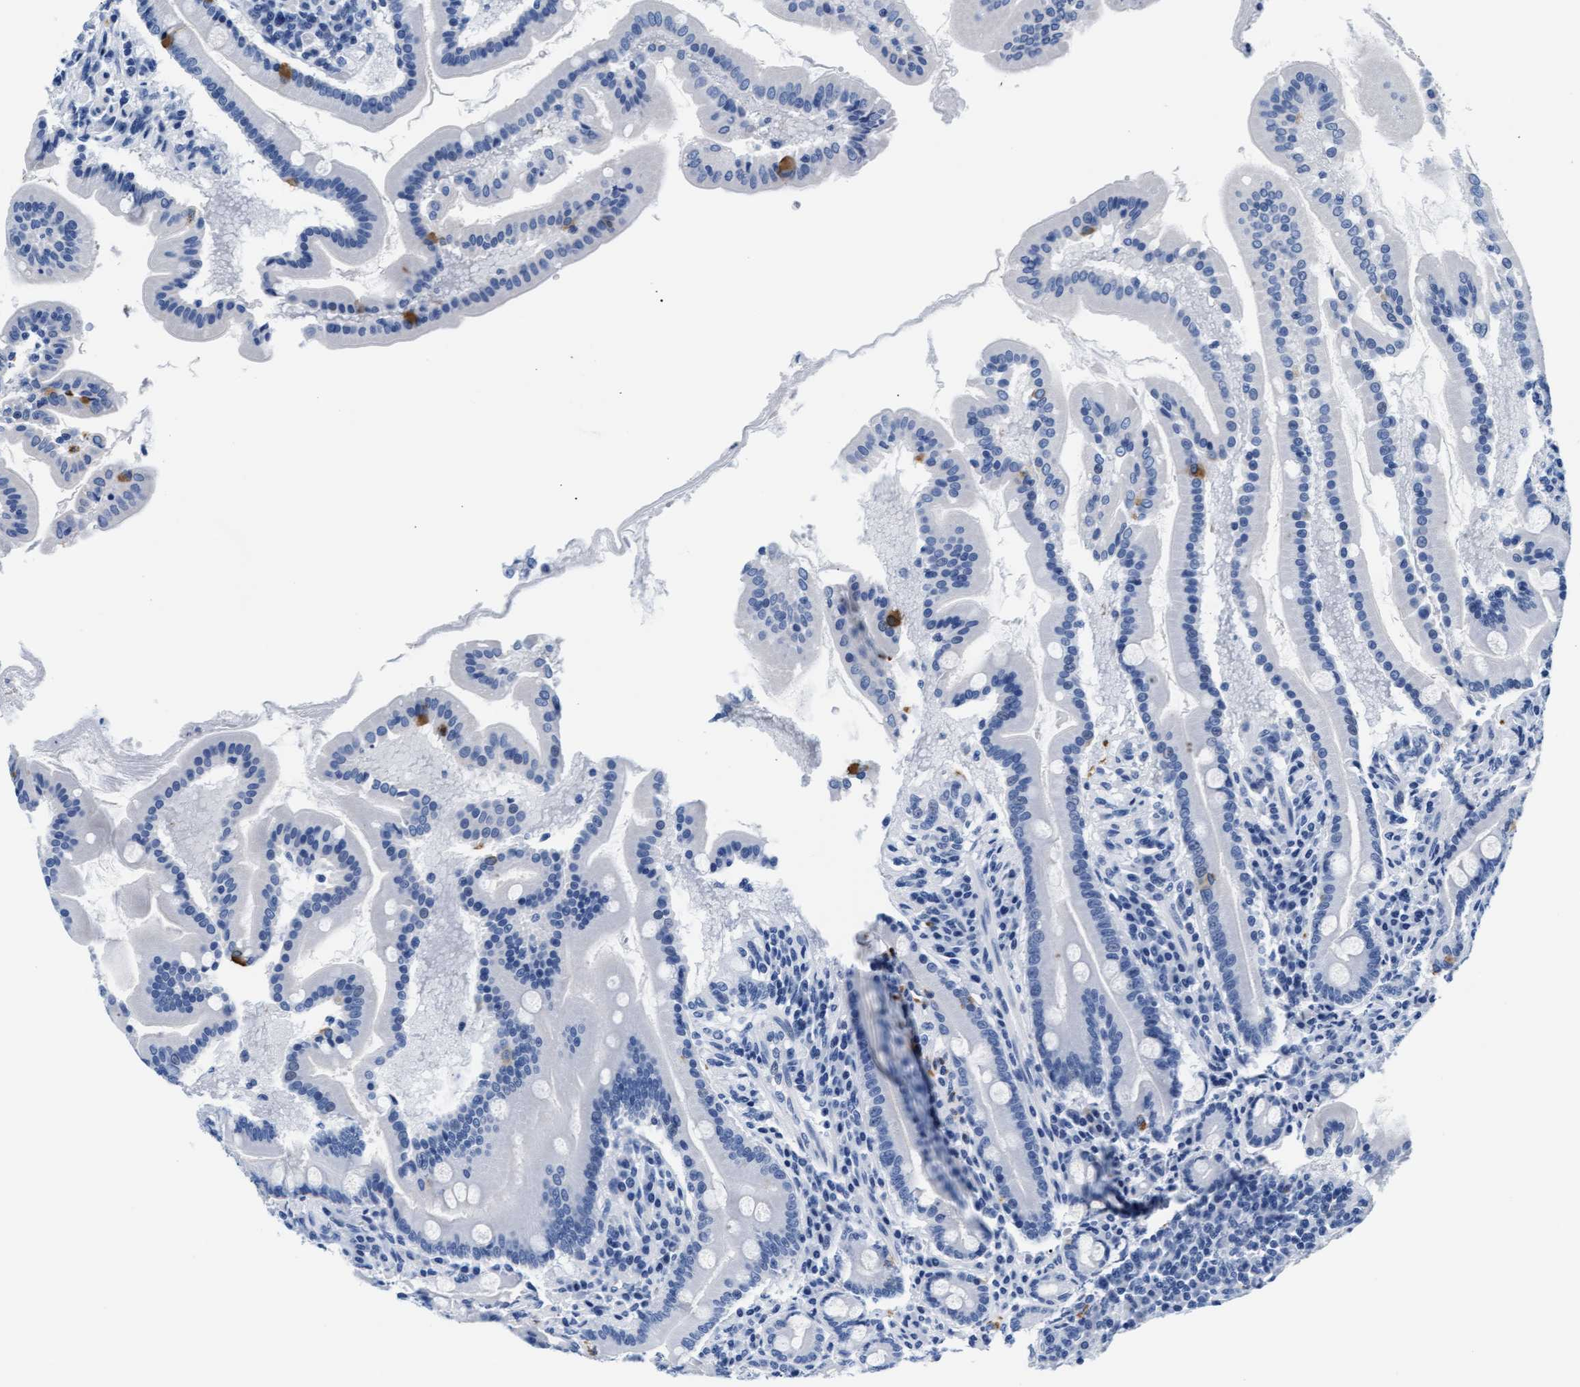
{"staining": {"intensity": "negative", "quantity": "none", "location": "none"}, "tissue": "duodenum", "cell_type": "Glandular cells", "image_type": "normal", "snomed": [{"axis": "morphology", "description": "Normal tissue, NOS"}, {"axis": "topography", "description": "Duodenum"}], "caption": "DAB (3,3'-diaminobenzidine) immunohistochemical staining of unremarkable duodenum shows no significant staining in glandular cells.", "gene": "MMP8", "patient": {"sex": "male", "age": 50}}